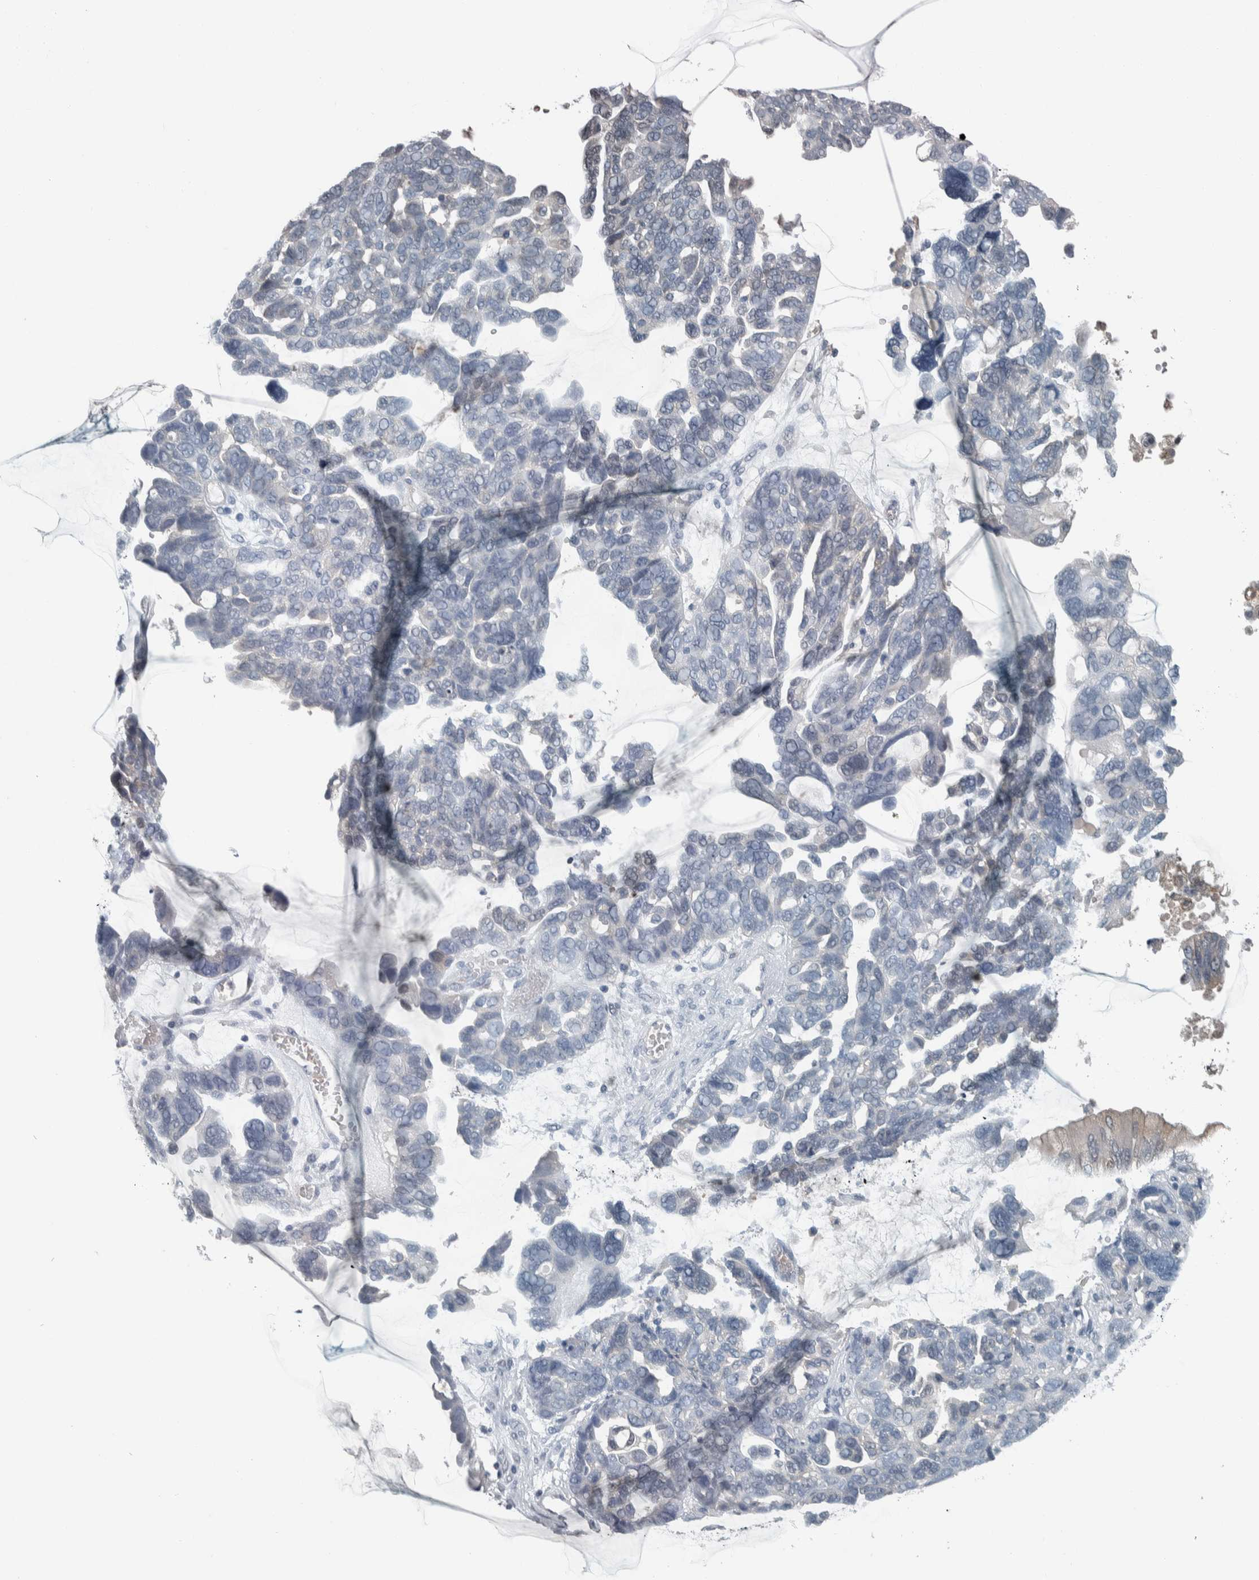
{"staining": {"intensity": "weak", "quantity": "<25%", "location": "cytoplasmic/membranous,nuclear"}, "tissue": "ovarian cancer", "cell_type": "Tumor cells", "image_type": "cancer", "snomed": [{"axis": "morphology", "description": "Cystadenocarcinoma, mucinous, NOS"}, {"axis": "topography", "description": "Ovary"}], "caption": "High magnification brightfield microscopy of mucinous cystadenocarcinoma (ovarian) stained with DAB (brown) and counterstained with hematoxylin (blue): tumor cells show no significant expression.", "gene": "ALAD", "patient": {"sex": "female", "age": 61}}